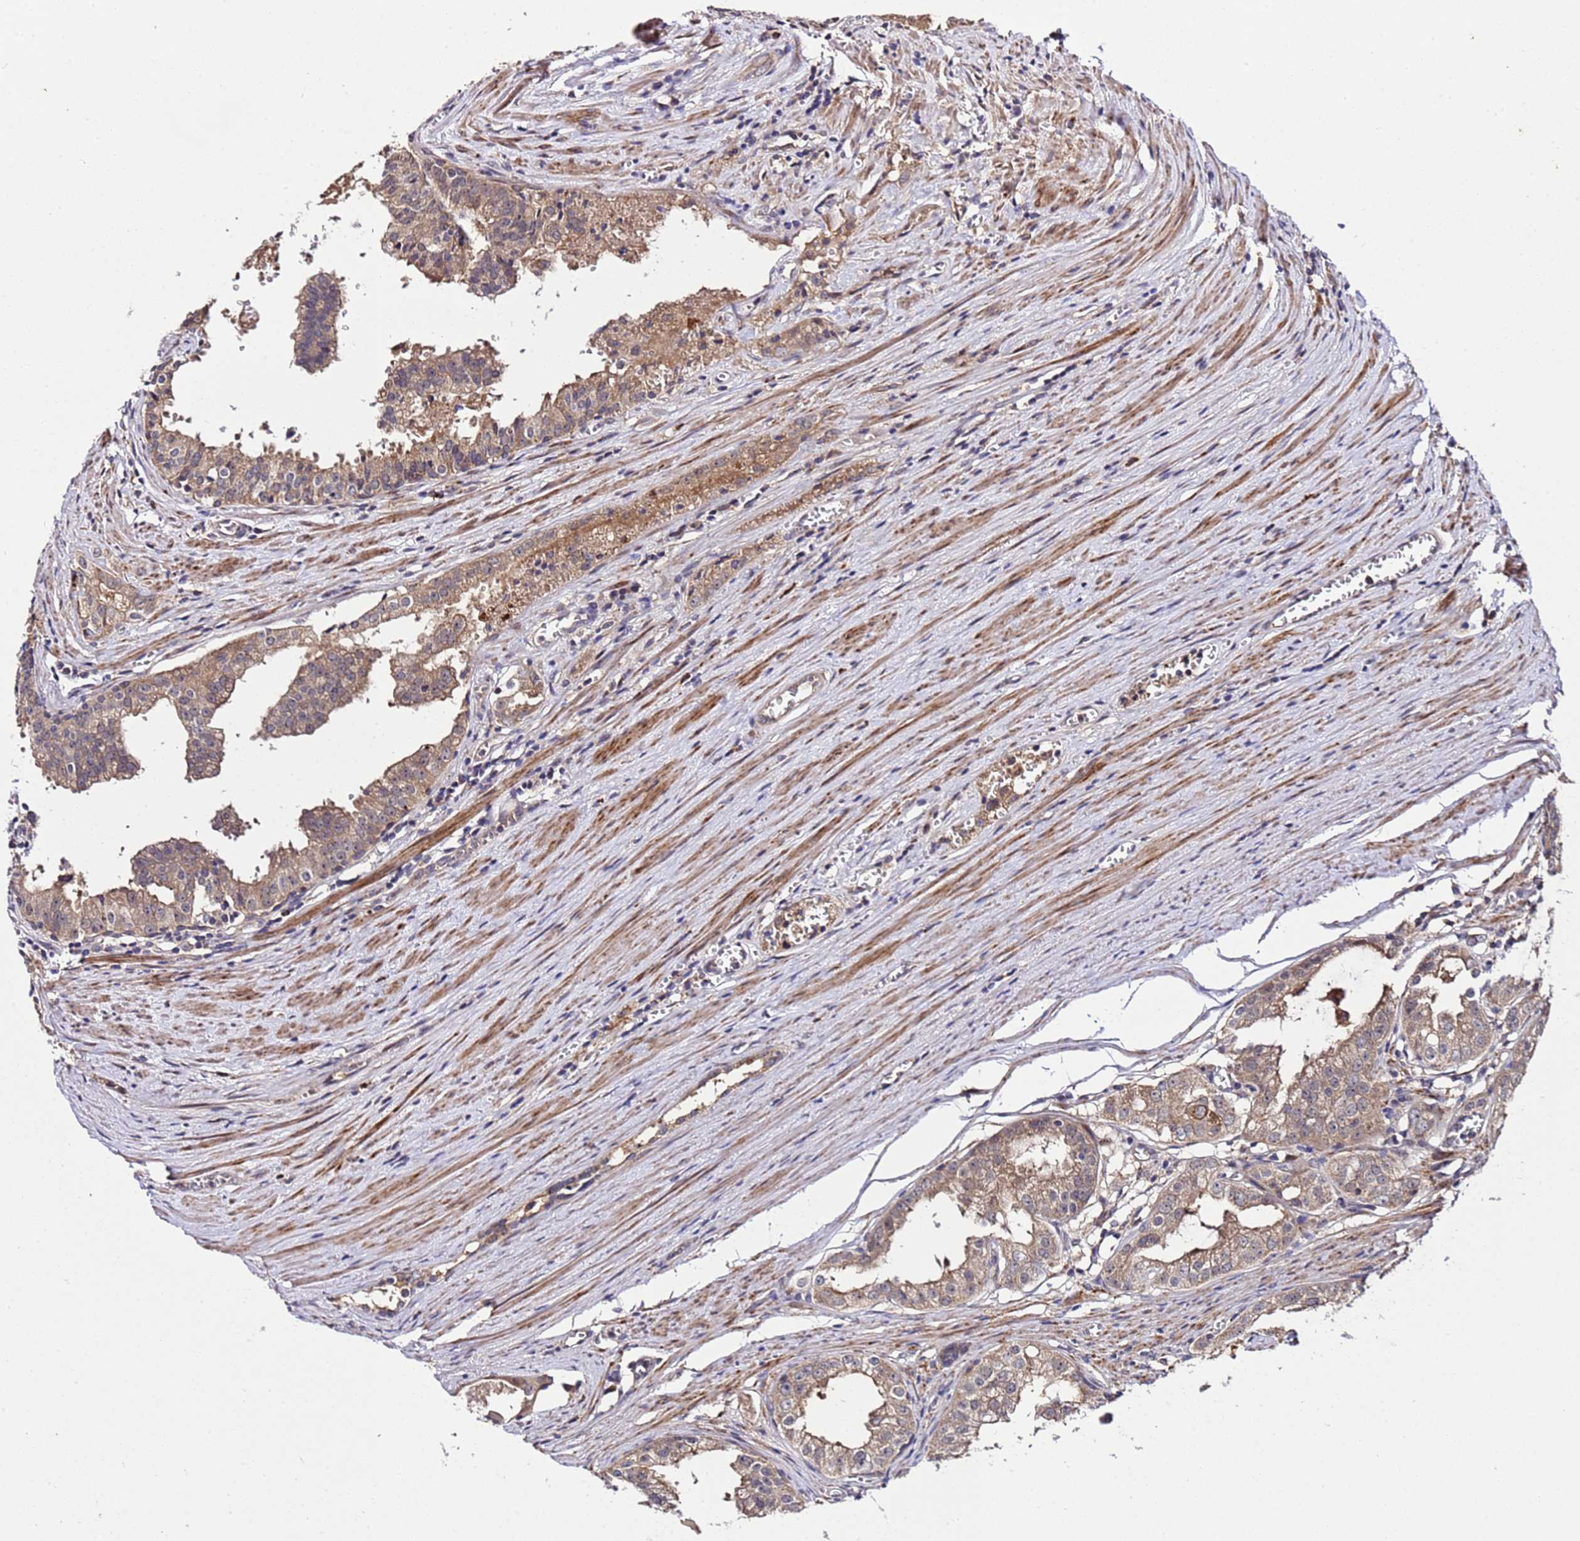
{"staining": {"intensity": "weak", "quantity": ">75%", "location": "cytoplasmic/membranous"}, "tissue": "prostate cancer", "cell_type": "Tumor cells", "image_type": "cancer", "snomed": [{"axis": "morphology", "description": "Adenocarcinoma, High grade"}, {"axis": "topography", "description": "Prostate"}], "caption": "IHC (DAB) staining of human high-grade adenocarcinoma (prostate) shows weak cytoplasmic/membranous protein expression in about >75% of tumor cells.", "gene": "PLXDC2", "patient": {"sex": "male", "age": 68}}